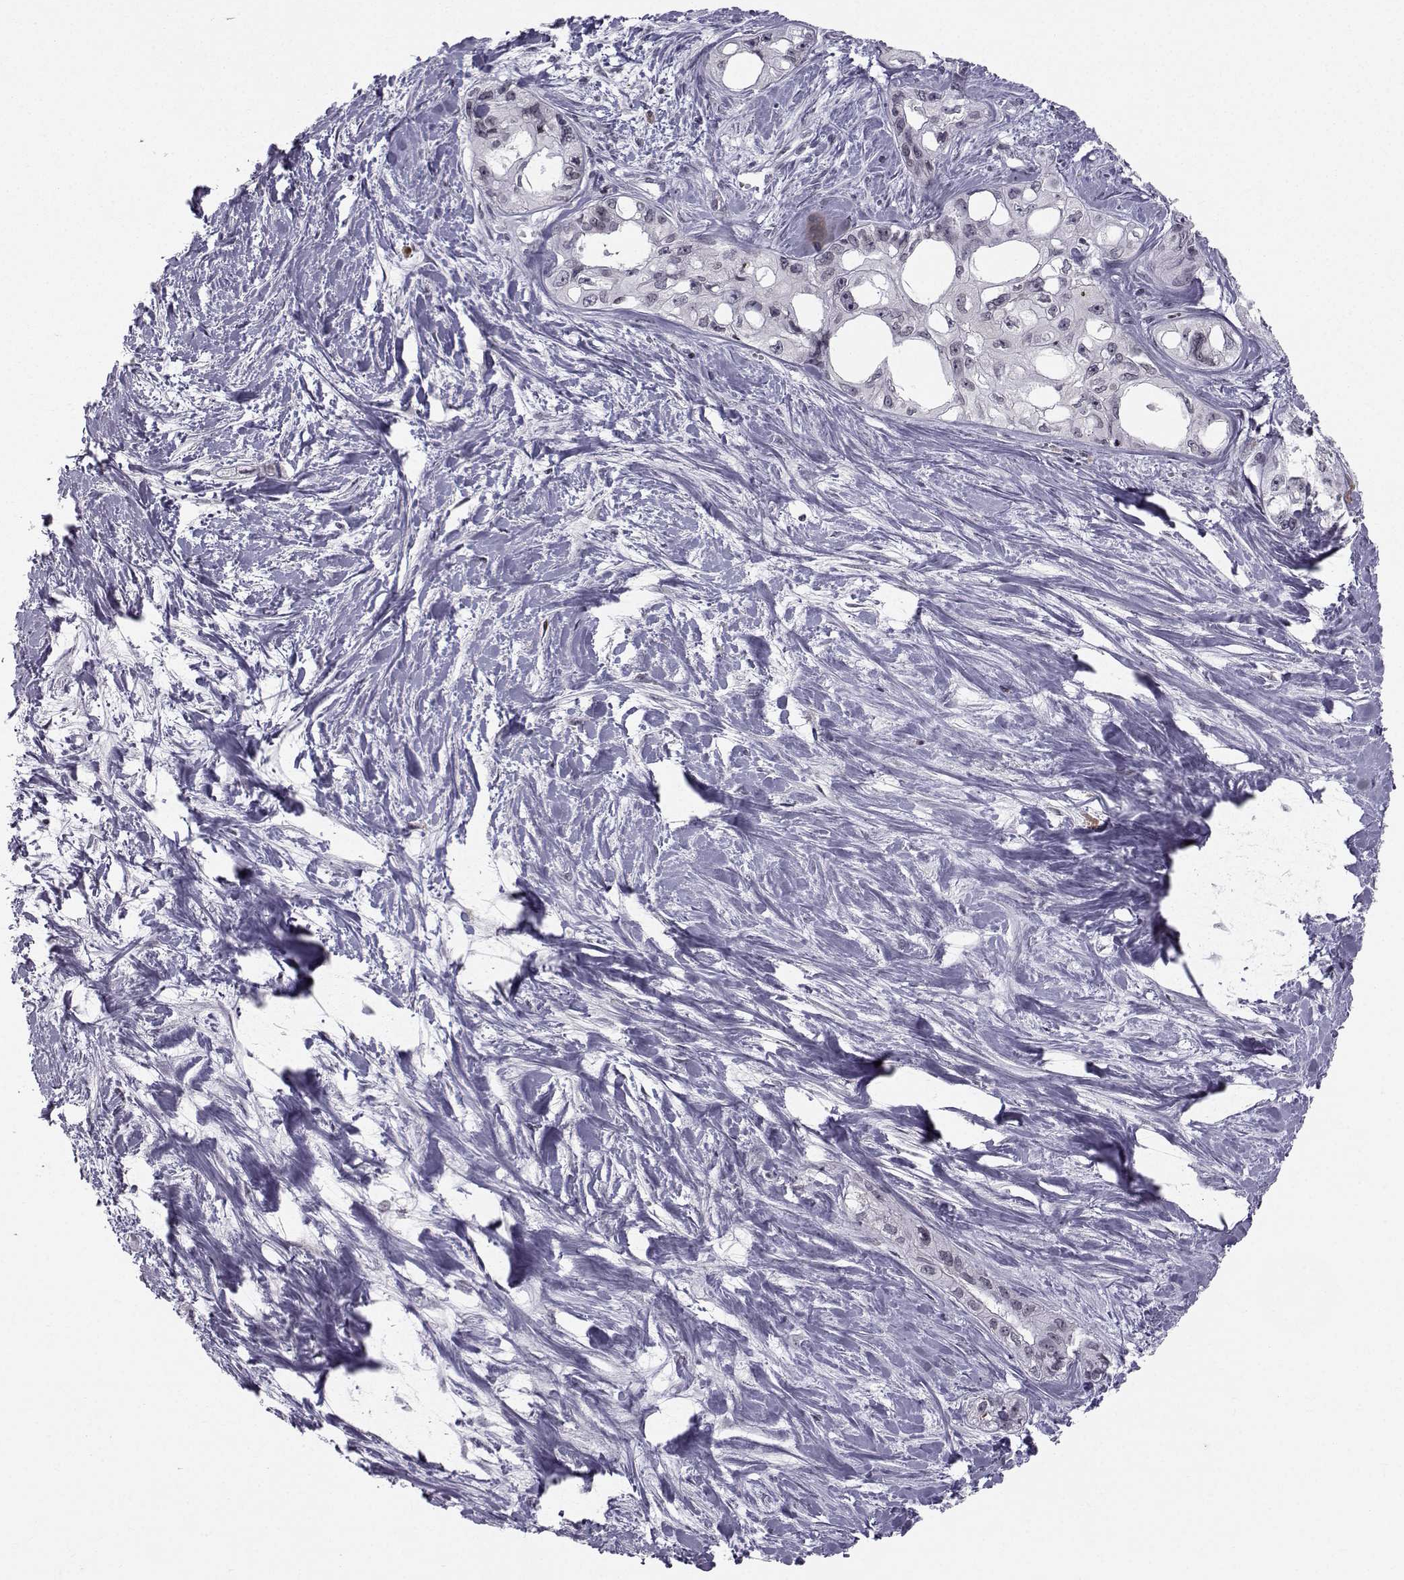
{"staining": {"intensity": "negative", "quantity": "none", "location": "none"}, "tissue": "pancreatic cancer", "cell_type": "Tumor cells", "image_type": "cancer", "snomed": [{"axis": "morphology", "description": "Adenocarcinoma, NOS"}, {"axis": "topography", "description": "Pancreas"}], "caption": "Immunohistochemical staining of adenocarcinoma (pancreatic) exhibits no significant staining in tumor cells.", "gene": "MARCHF4", "patient": {"sex": "female", "age": 50}}